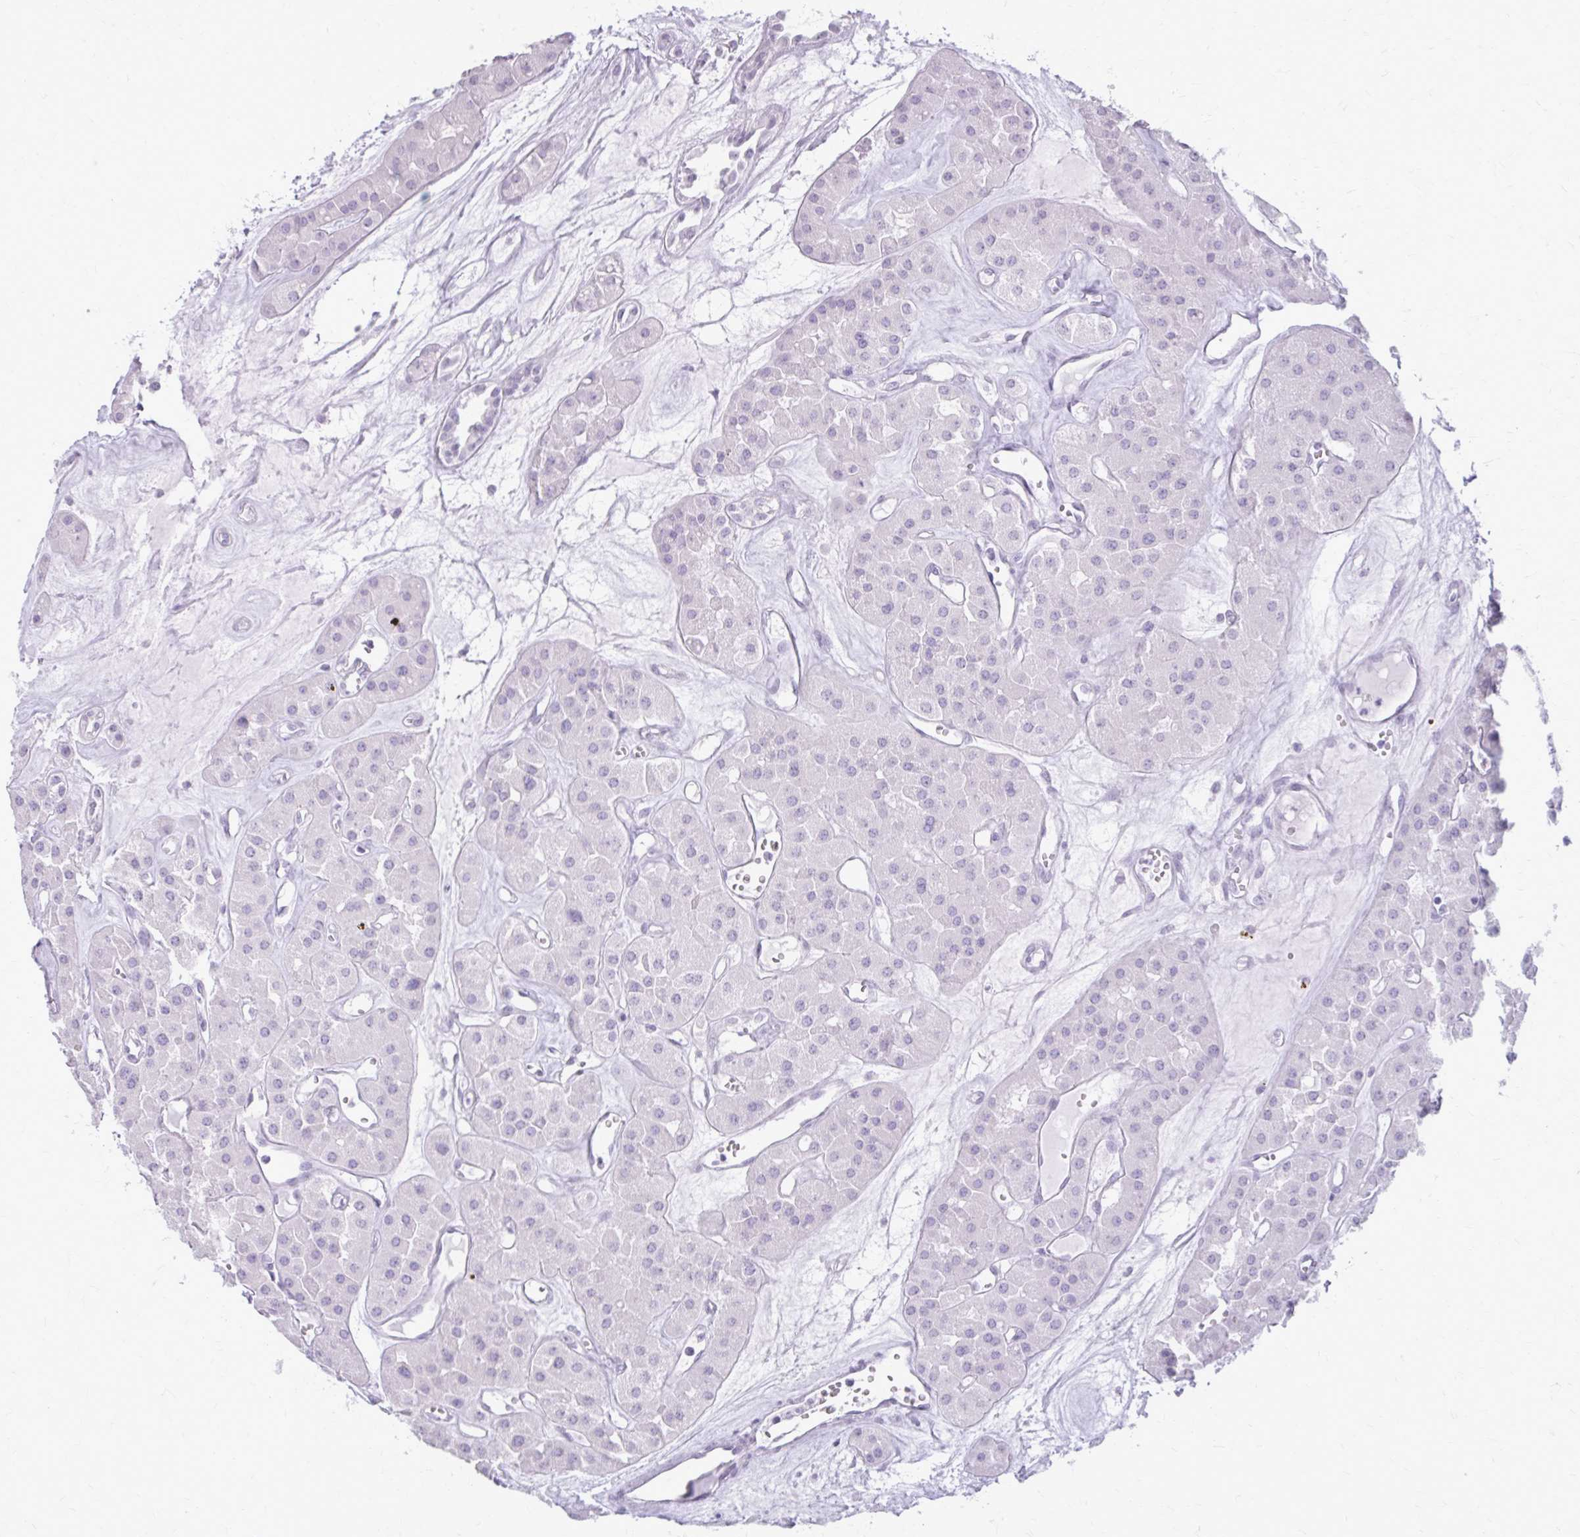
{"staining": {"intensity": "negative", "quantity": "none", "location": "none"}, "tissue": "renal cancer", "cell_type": "Tumor cells", "image_type": "cancer", "snomed": [{"axis": "morphology", "description": "Carcinoma, NOS"}, {"axis": "topography", "description": "Kidney"}], "caption": "Immunohistochemistry (IHC) image of renal cancer (carcinoma) stained for a protein (brown), which displays no staining in tumor cells. (DAB (3,3'-diaminobenzidine) IHC visualized using brightfield microscopy, high magnification).", "gene": "KRT5", "patient": {"sex": "female", "age": 75}}